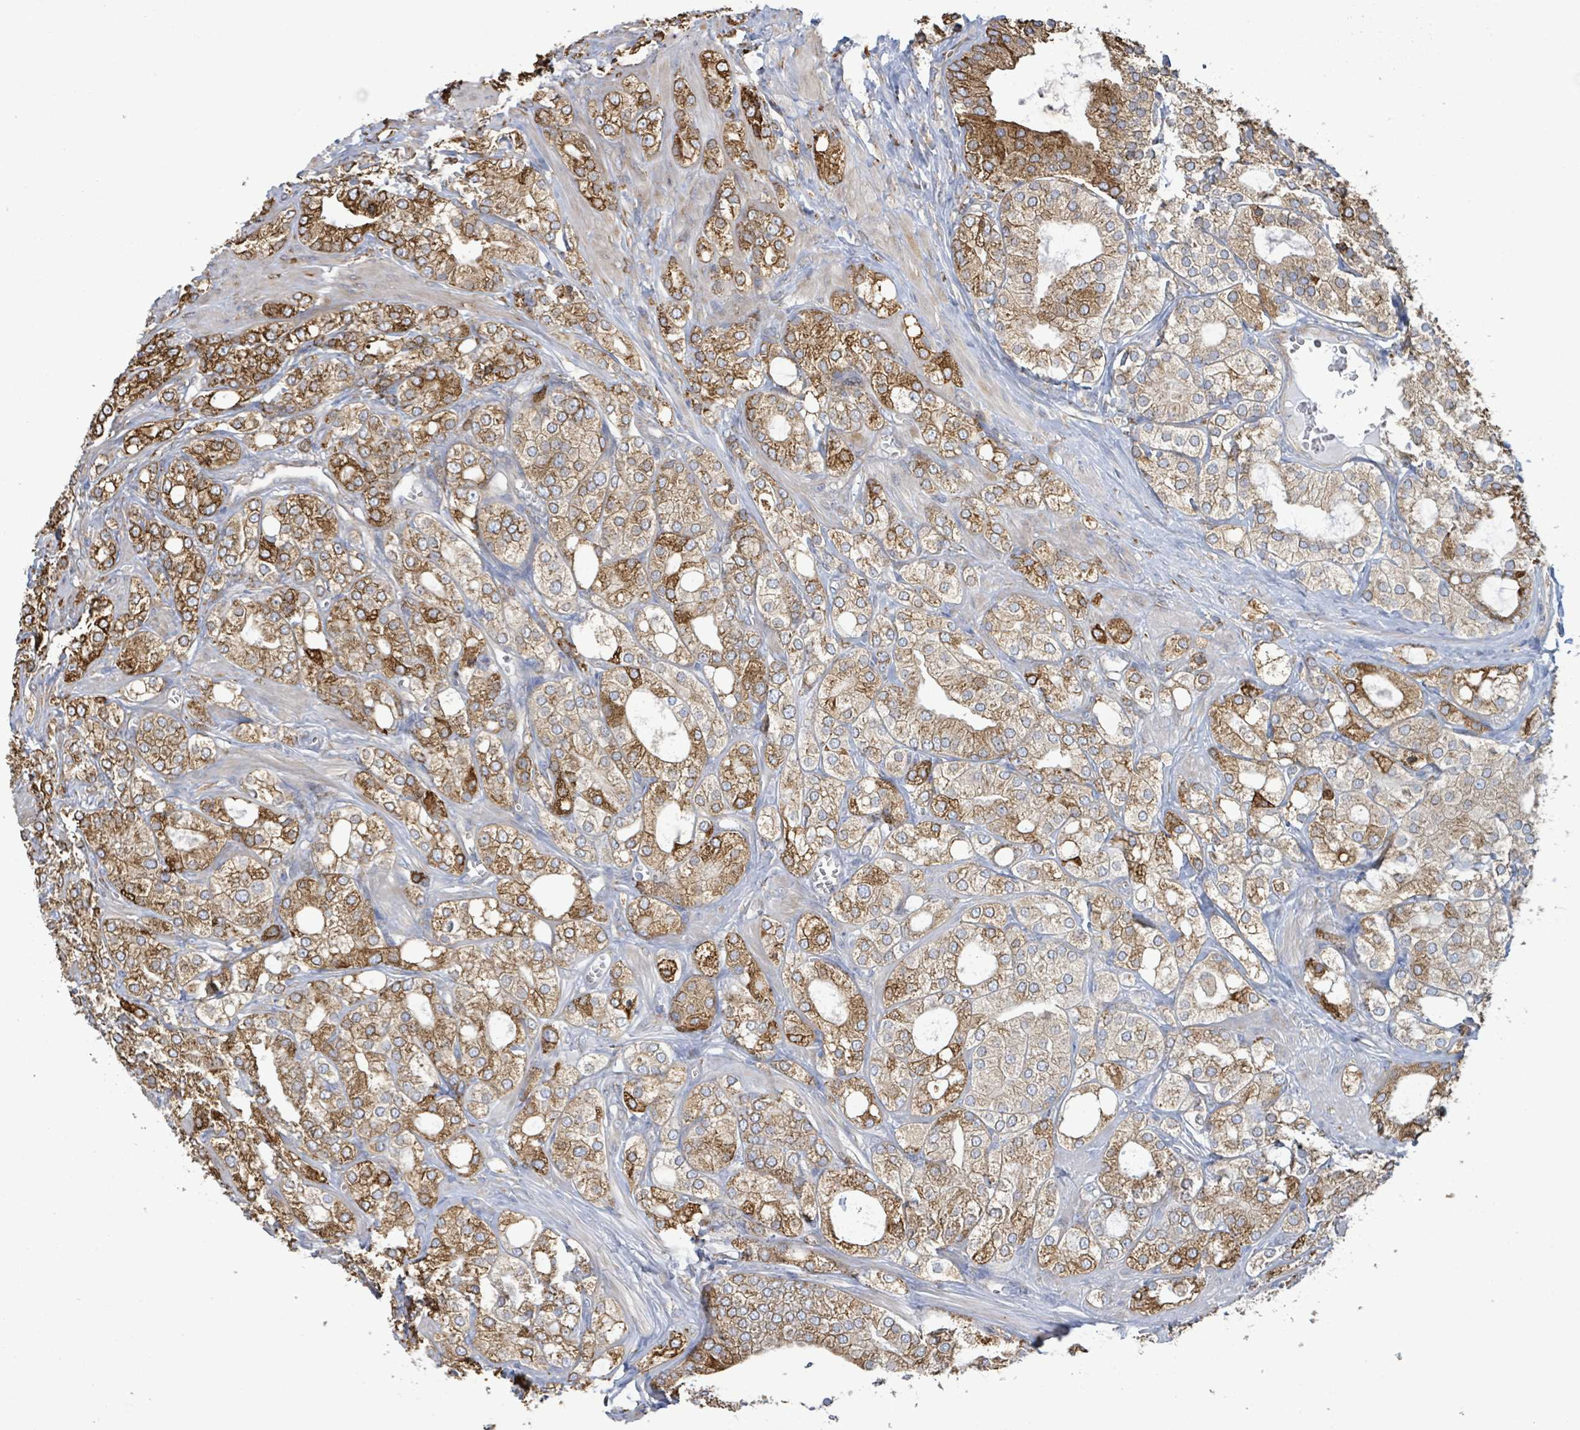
{"staining": {"intensity": "strong", "quantity": "25%-75%", "location": "cytoplasmic/membranous"}, "tissue": "prostate cancer", "cell_type": "Tumor cells", "image_type": "cancer", "snomed": [{"axis": "morphology", "description": "Adenocarcinoma, High grade"}, {"axis": "topography", "description": "Prostate"}], "caption": "There is high levels of strong cytoplasmic/membranous staining in tumor cells of adenocarcinoma (high-grade) (prostate), as demonstrated by immunohistochemical staining (brown color).", "gene": "RFPL4A", "patient": {"sex": "male", "age": 50}}